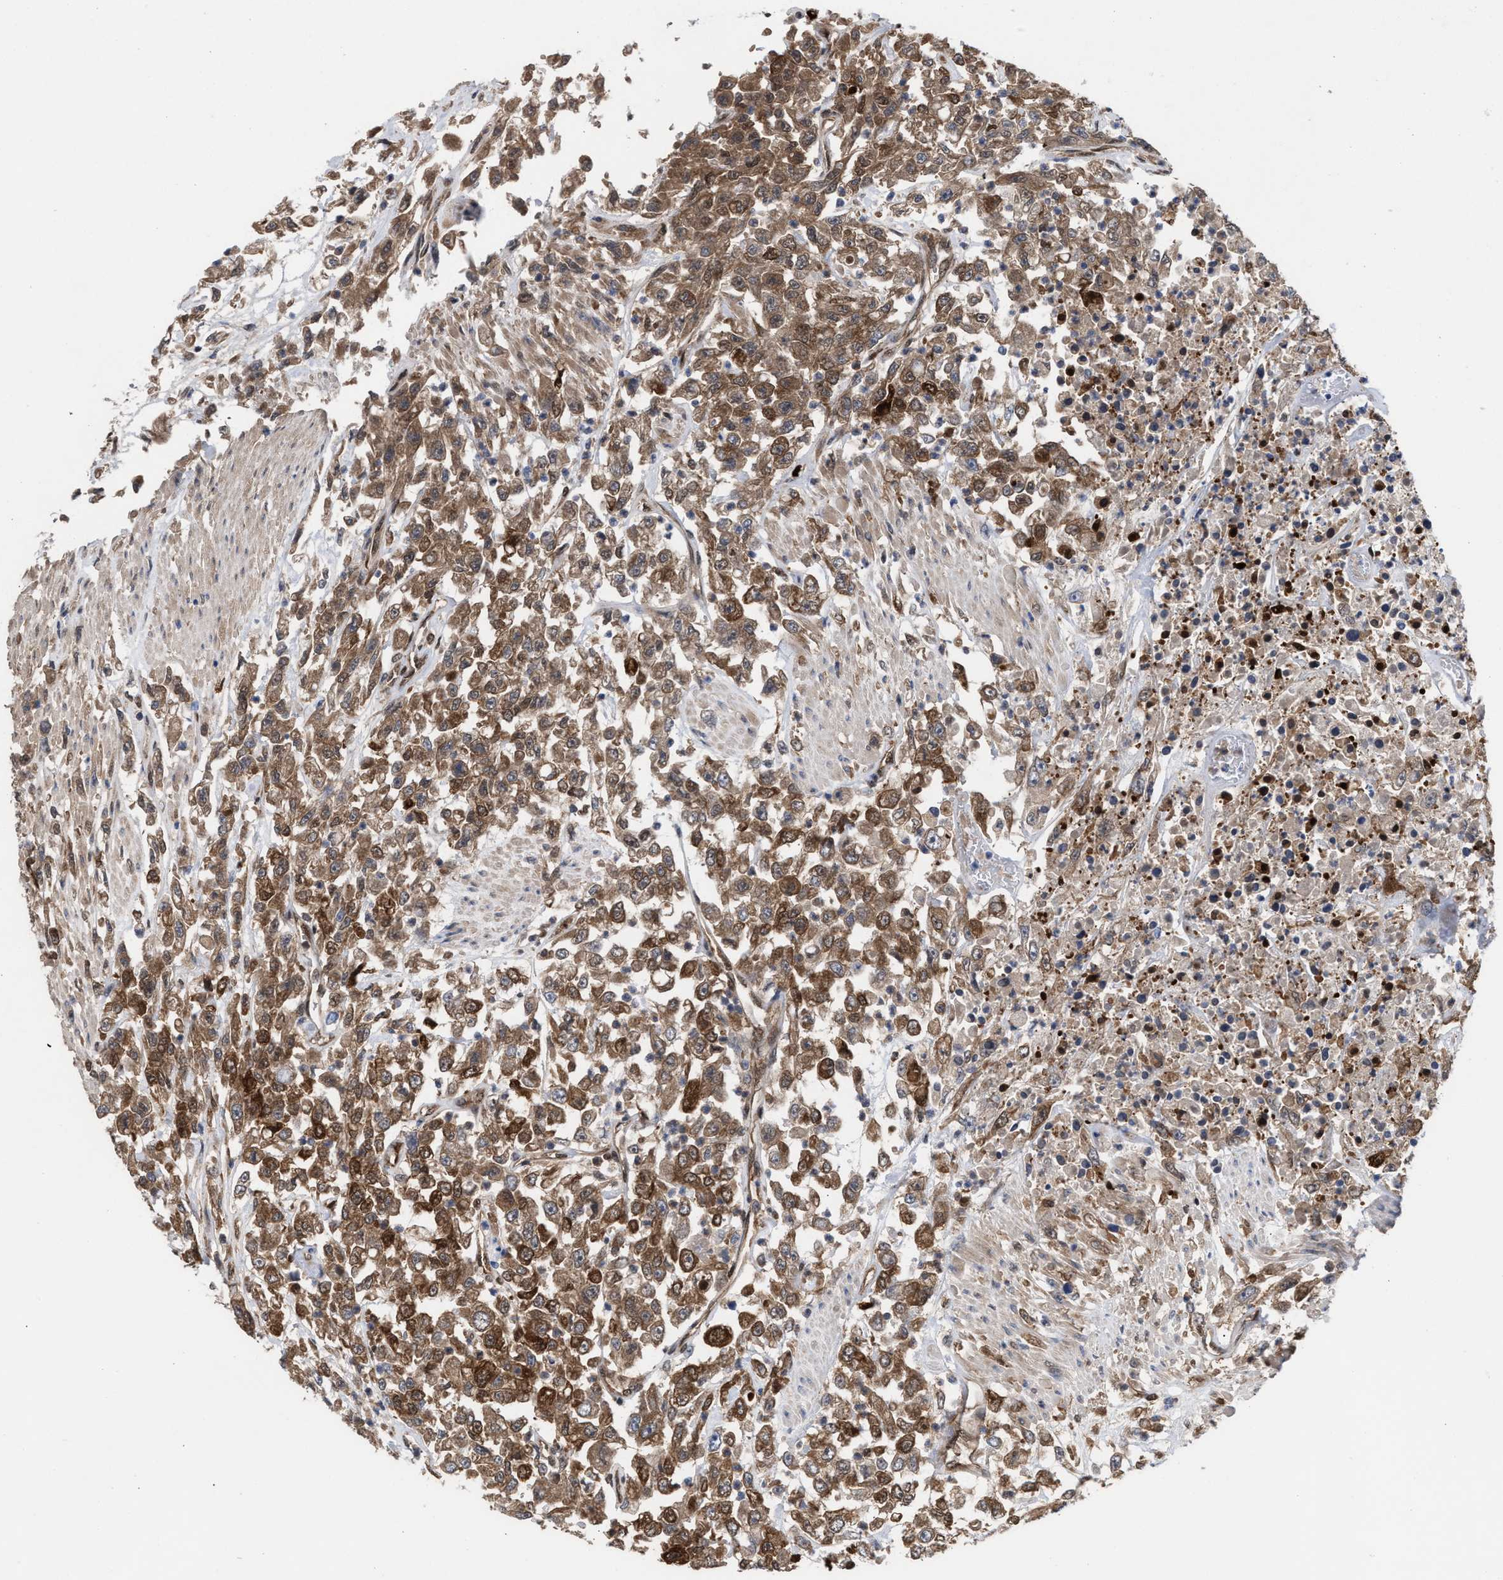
{"staining": {"intensity": "moderate", "quantity": ">75%", "location": "cytoplasmic/membranous,nuclear"}, "tissue": "urothelial cancer", "cell_type": "Tumor cells", "image_type": "cancer", "snomed": [{"axis": "morphology", "description": "Urothelial carcinoma, High grade"}, {"axis": "topography", "description": "Urinary bladder"}], "caption": "Tumor cells demonstrate medium levels of moderate cytoplasmic/membranous and nuclear staining in approximately >75% of cells in urothelial carcinoma (high-grade).", "gene": "TP53I3", "patient": {"sex": "male", "age": 46}}